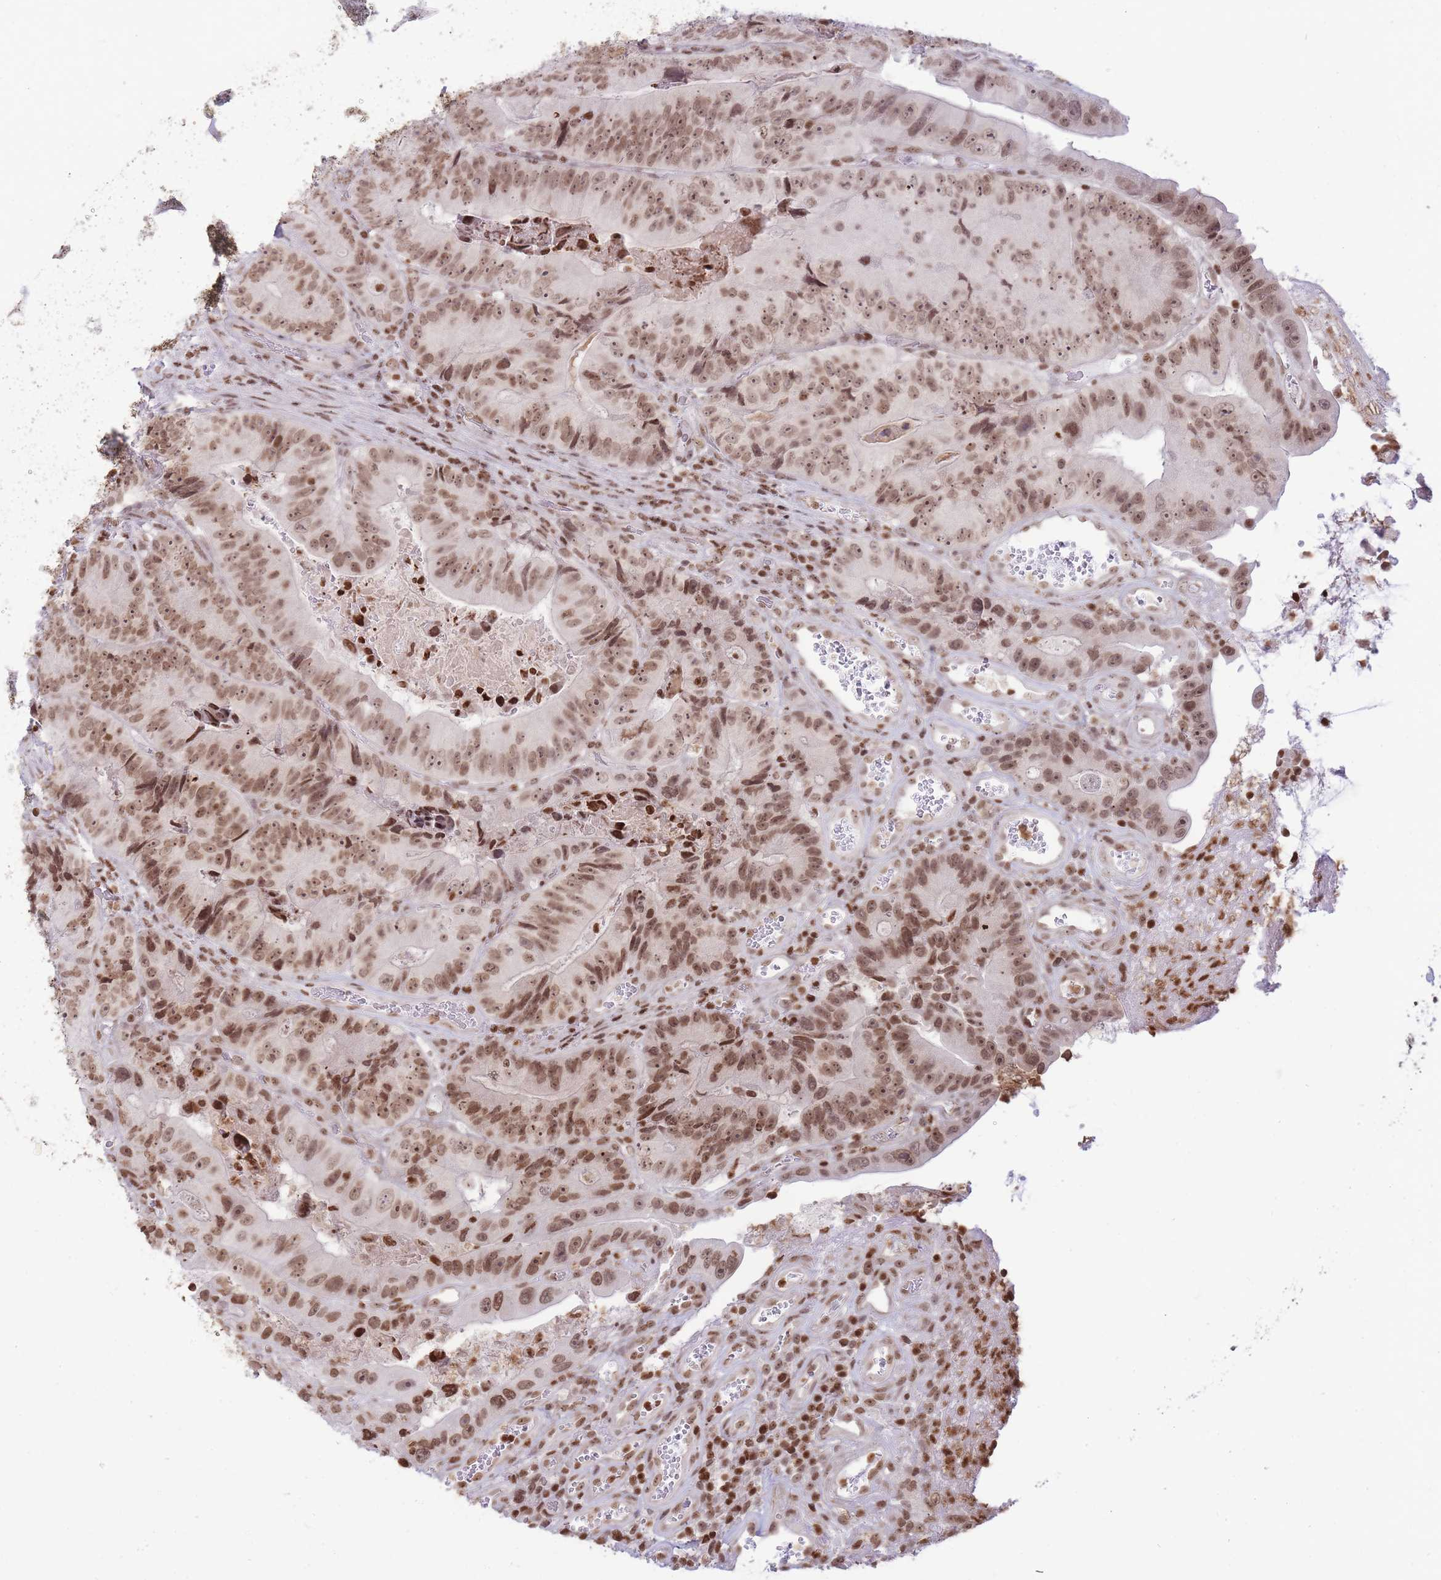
{"staining": {"intensity": "moderate", "quantity": ">75%", "location": "nuclear"}, "tissue": "colorectal cancer", "cell_type": "Tumor cells", "image_type": "cancer", "snomed": [{"axis": "morphology", "description": "Adenocarcinoma, NOS"}, {"axis": "topography", "description": "Colon"}], "caption": "Immunohistochemical staining of colorectal adenocarcinoma reveals medium levels of moderate nuclear protein staining in approximately >75% of tumor cells. (DAB (3,3'-diaminobenzidine) IHC with brightfield microscopy, high magnification).", "gene": "SHISAL1", "patient": {"sex": "female", "age": 86}}